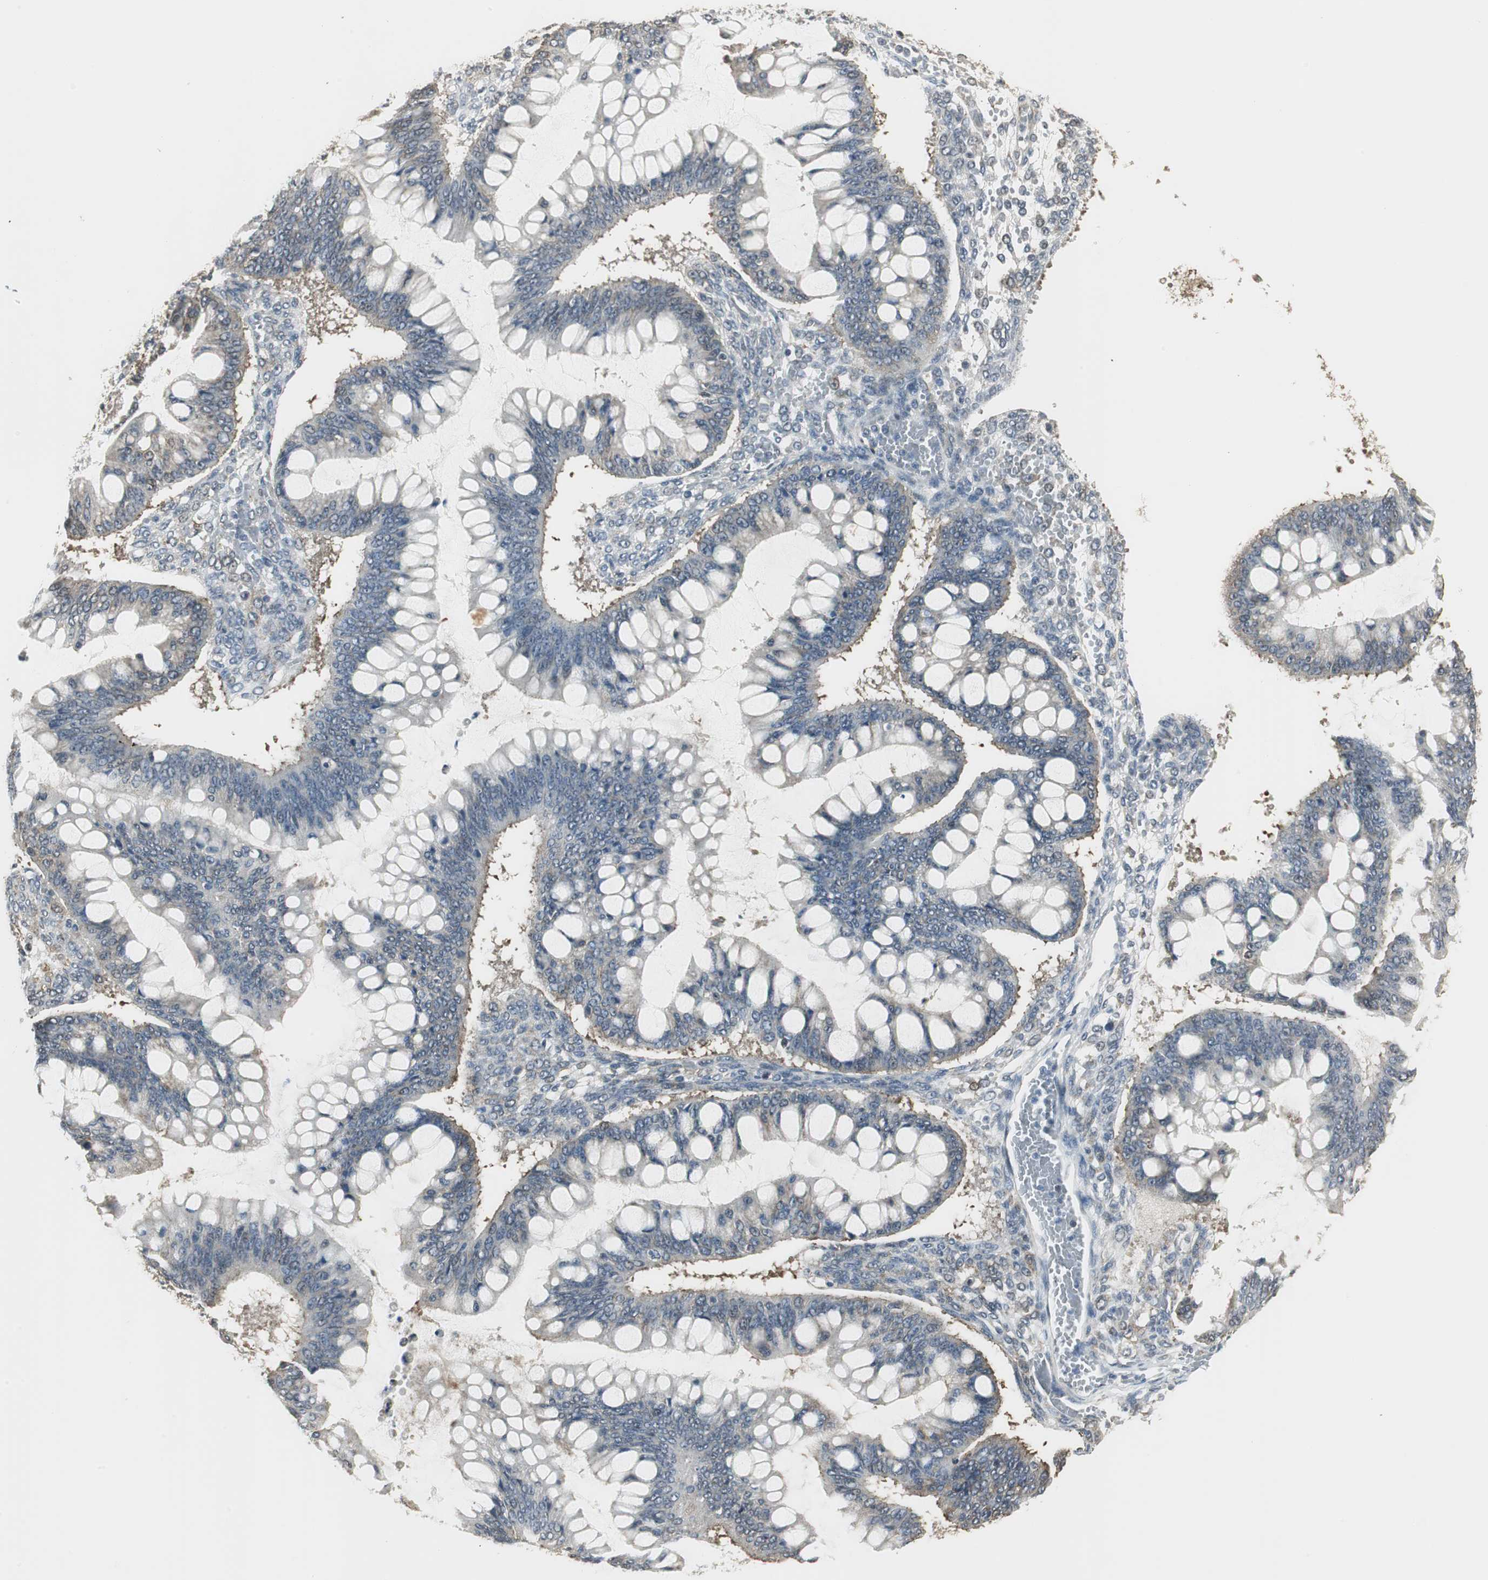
{"staining": {"intensity": "weak", "quantity": "25%-75%", "location": "cytoplasmic/membranous"}, "tissue": "ovarian cancer", "cell_type": "Tumor cells", "image_type": "cancer", "snomed": [{"axis": "morphology", "description": "Cystadenocarcinoma, mucinous, NOS"}, {"axis": "topography", "description": "Ovary"}], "caption": "Mucinous cystadenocarcinoma (ovarian) stained with DAB (3,3'-diaminobenzidine) immunohistochemistry displays low levels of weak cytoplasmic/membranous staining in about 25%-75% of tumor cells. The staining was performed using DAB, with brown indicating positive protein expression. Nuclei are stained blue with hematoxylin.", "gene": "CCT5", "patient": {"sex": "female", "age": 73}}